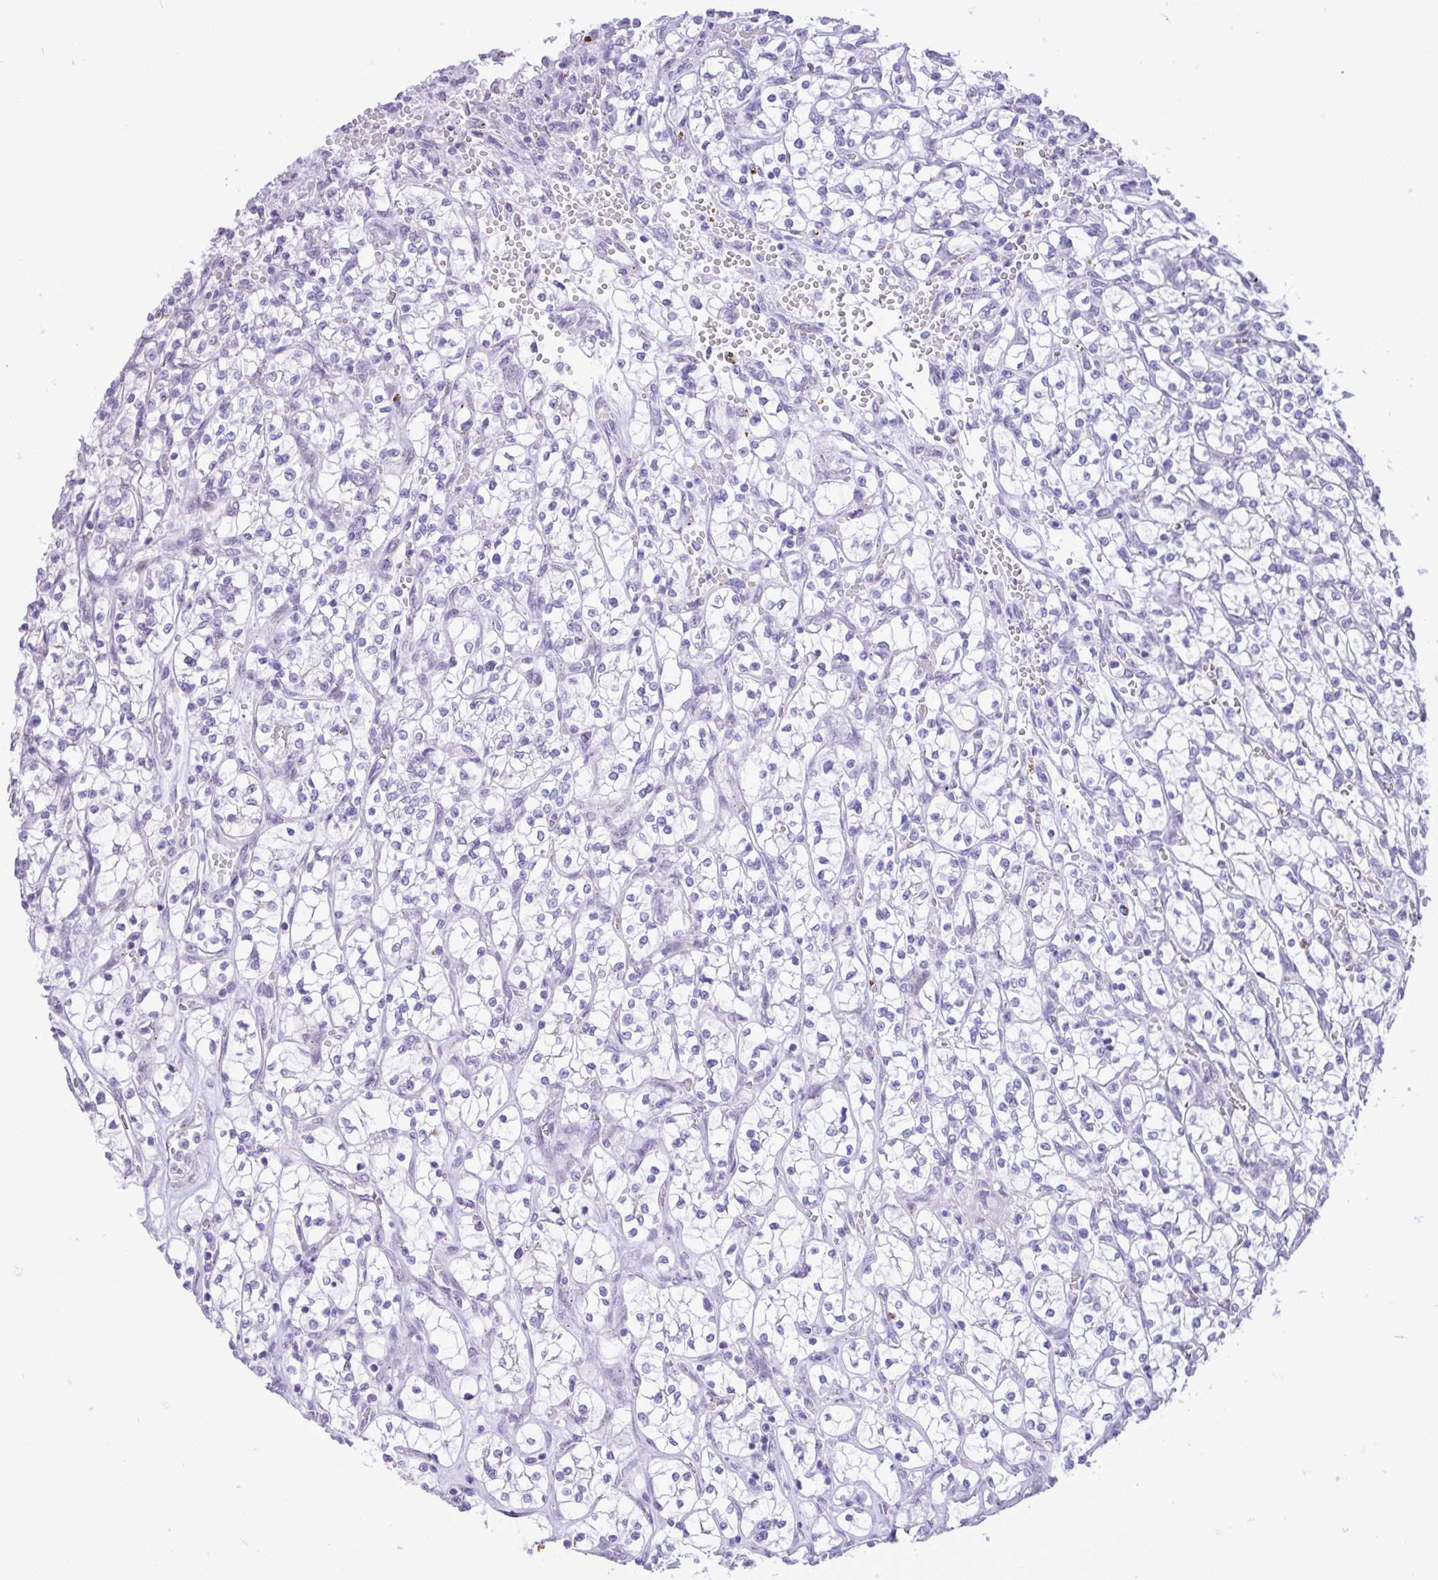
{"staining": {"intensity": "negative", "quantity": "none", "location": "none"}, "tissue": "renal cancer", "cell_type": "Tumor cells", "image_type": "cancer", "snomed": [{"axis": "morphology", "description": "Adenocarcinoma, NOS"}, {"axis": "topography", "description": "Kidney"}], "caption": "Tumor cells are negative for brown protein staining in renal cancer (adenocarcinoma).", "gene": "REEP1", "patient": {"sex": "female", "age": 64}}